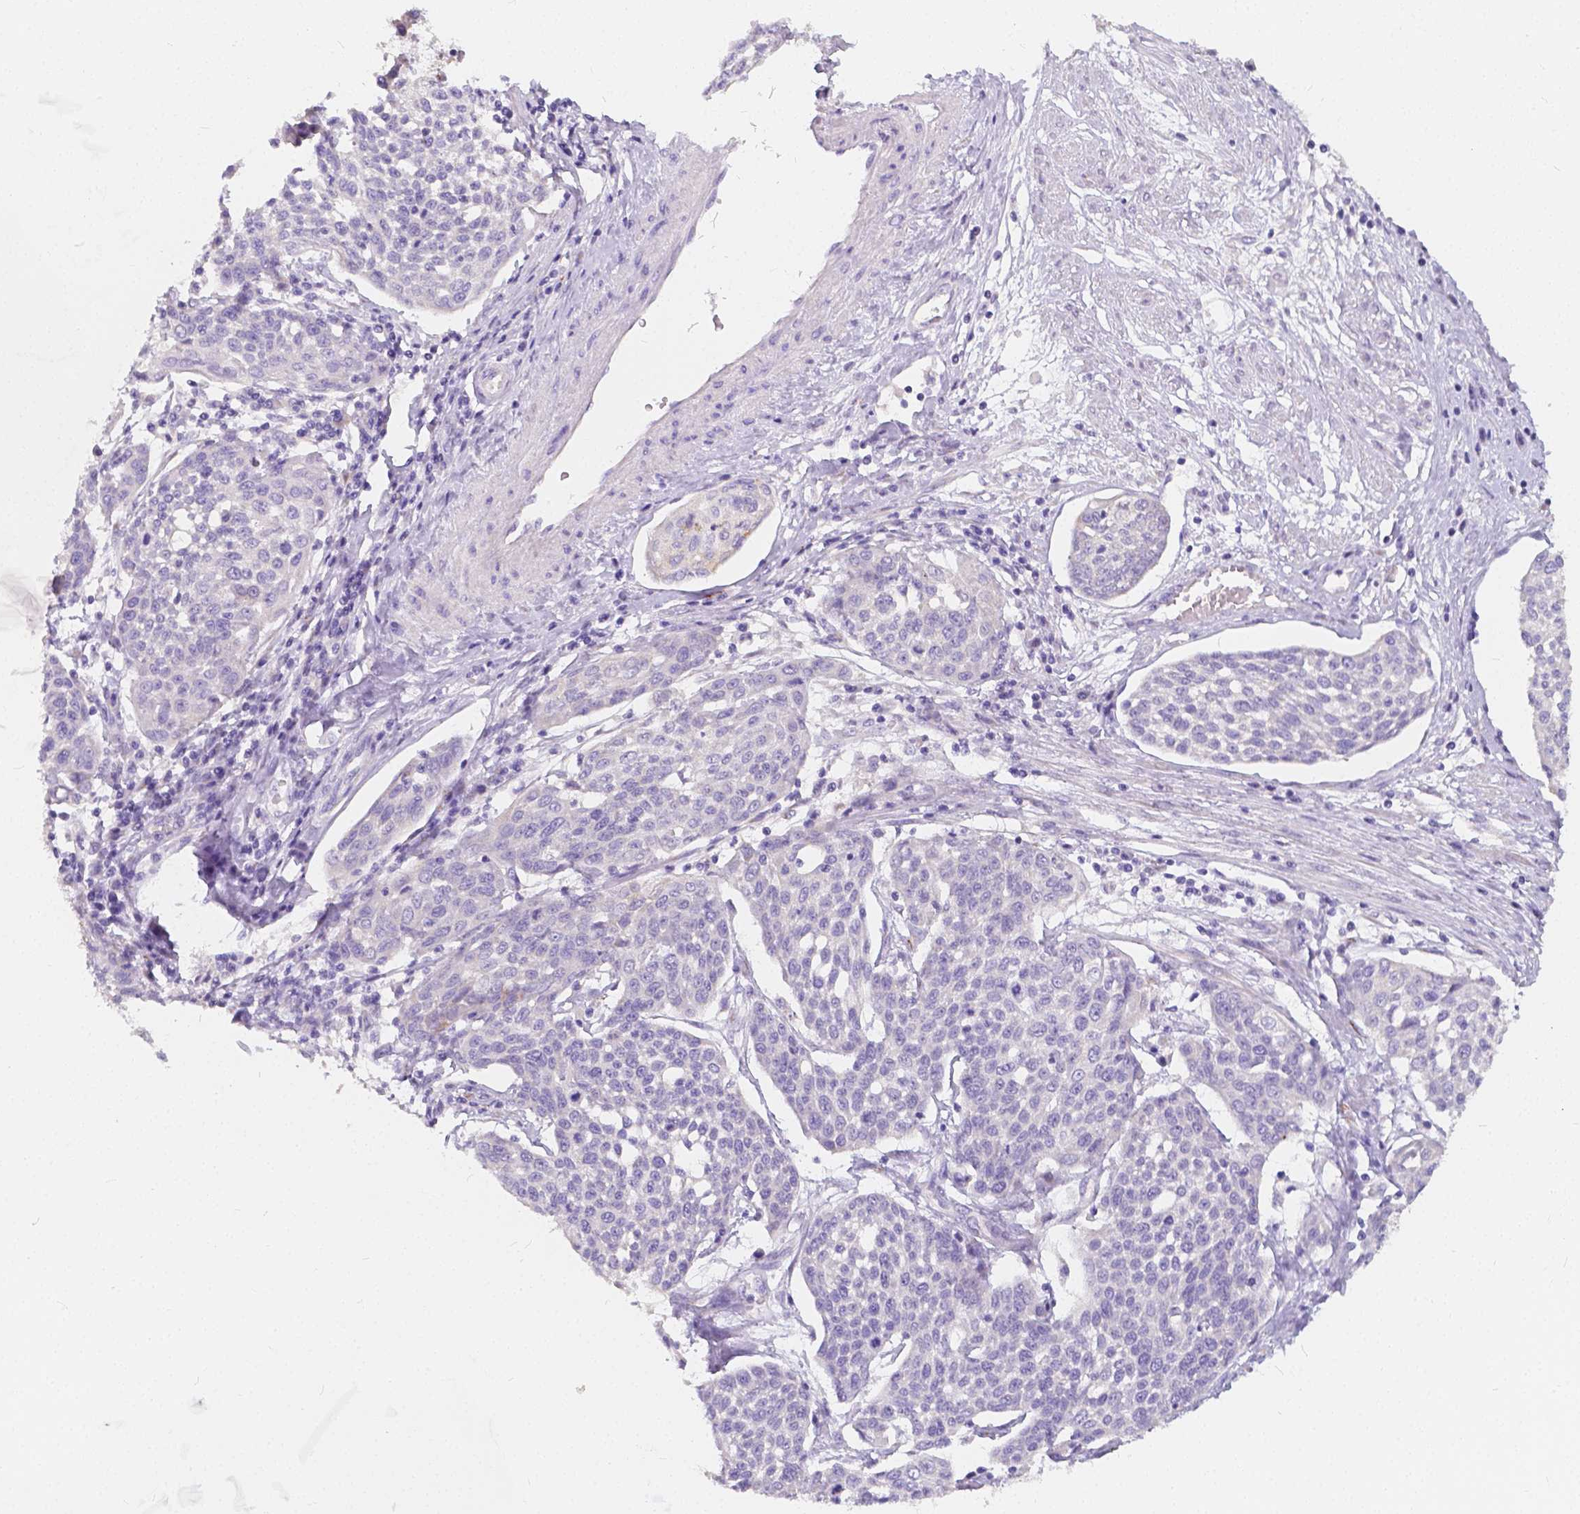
{"staining": {"intensity": "negative", "quantity": "none", "location": "none"}, "tissue": "cervical cancer", "cell_type": "Tumor cells", "image_type": "cancer", "snomed": [{"axis": "morphology", "description": "Squamous cell carcinoma, NOS"}, {"axis": "topography", "description": "Cervix"}], "caption": "High power microscopy photomicrograph of an immunohistochemistry micrograph of cervical cancer, revealing no significant staining in tumor cells.", "gene": "RNF186", "patient": {"sex": "female", "age": 34}}